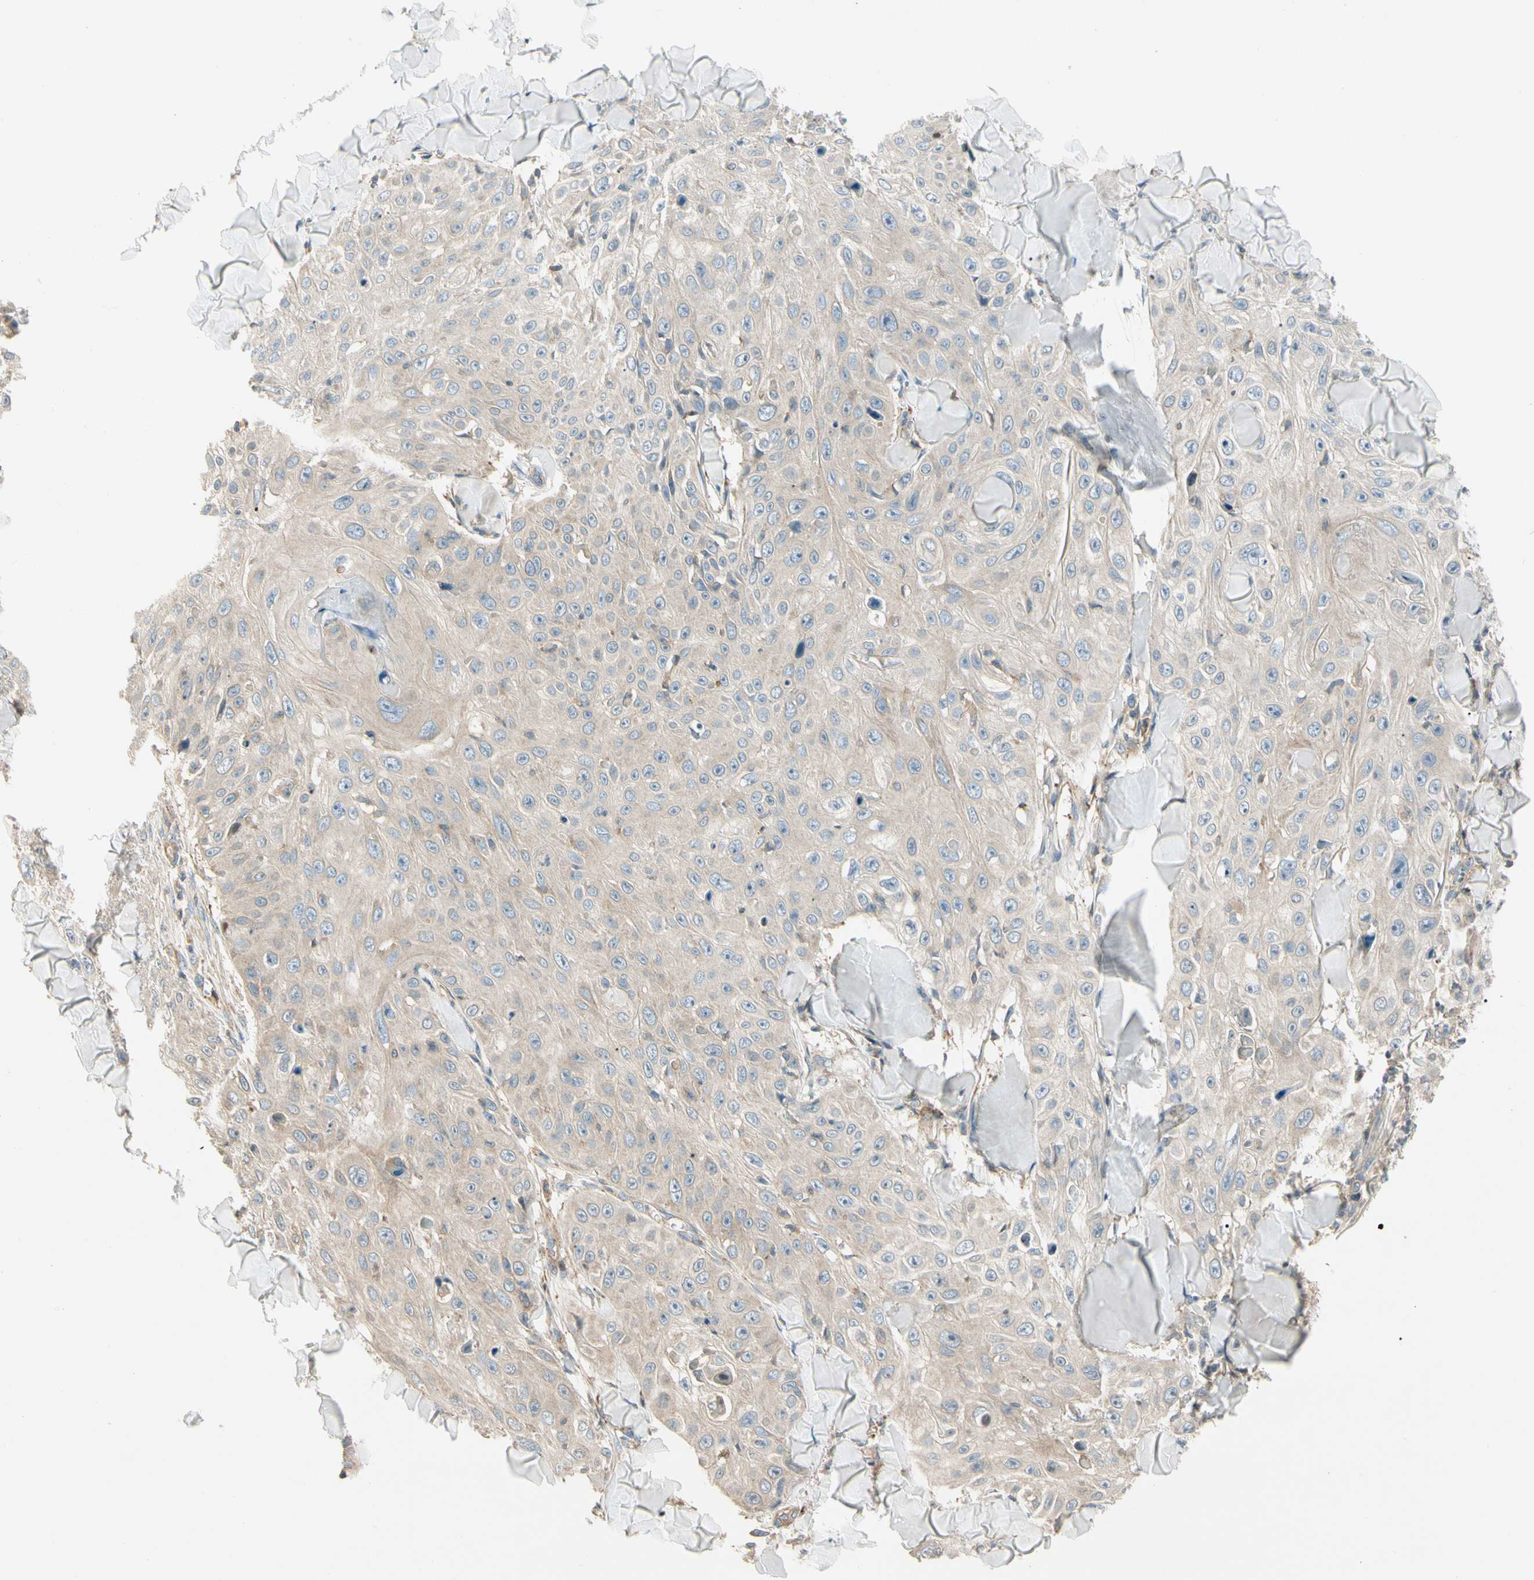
{"staining": {"intensity": "weak", "quantity": ">75%", "location": "cytoplasmic/membranous"}, "tissue": "skin cancer", "cell_type": "Tumor cells", "image_type": "cancer", "snomed": [{"axis": "morphology", "description": "Squamous cell carcinoma, NOS"}, {"axis": "topography", "description": "Skin"}], "caption": "IHC (DAB) staining of skin squamous cell carcinoma reveals weak cytoplasmic/membranous protein expression in approximately >75% of tumor cells. (DAB IHC with brightfield microscopy, high magnification).", "gene": "CDH6", "patient": {"sex": "male", "age": 86}}